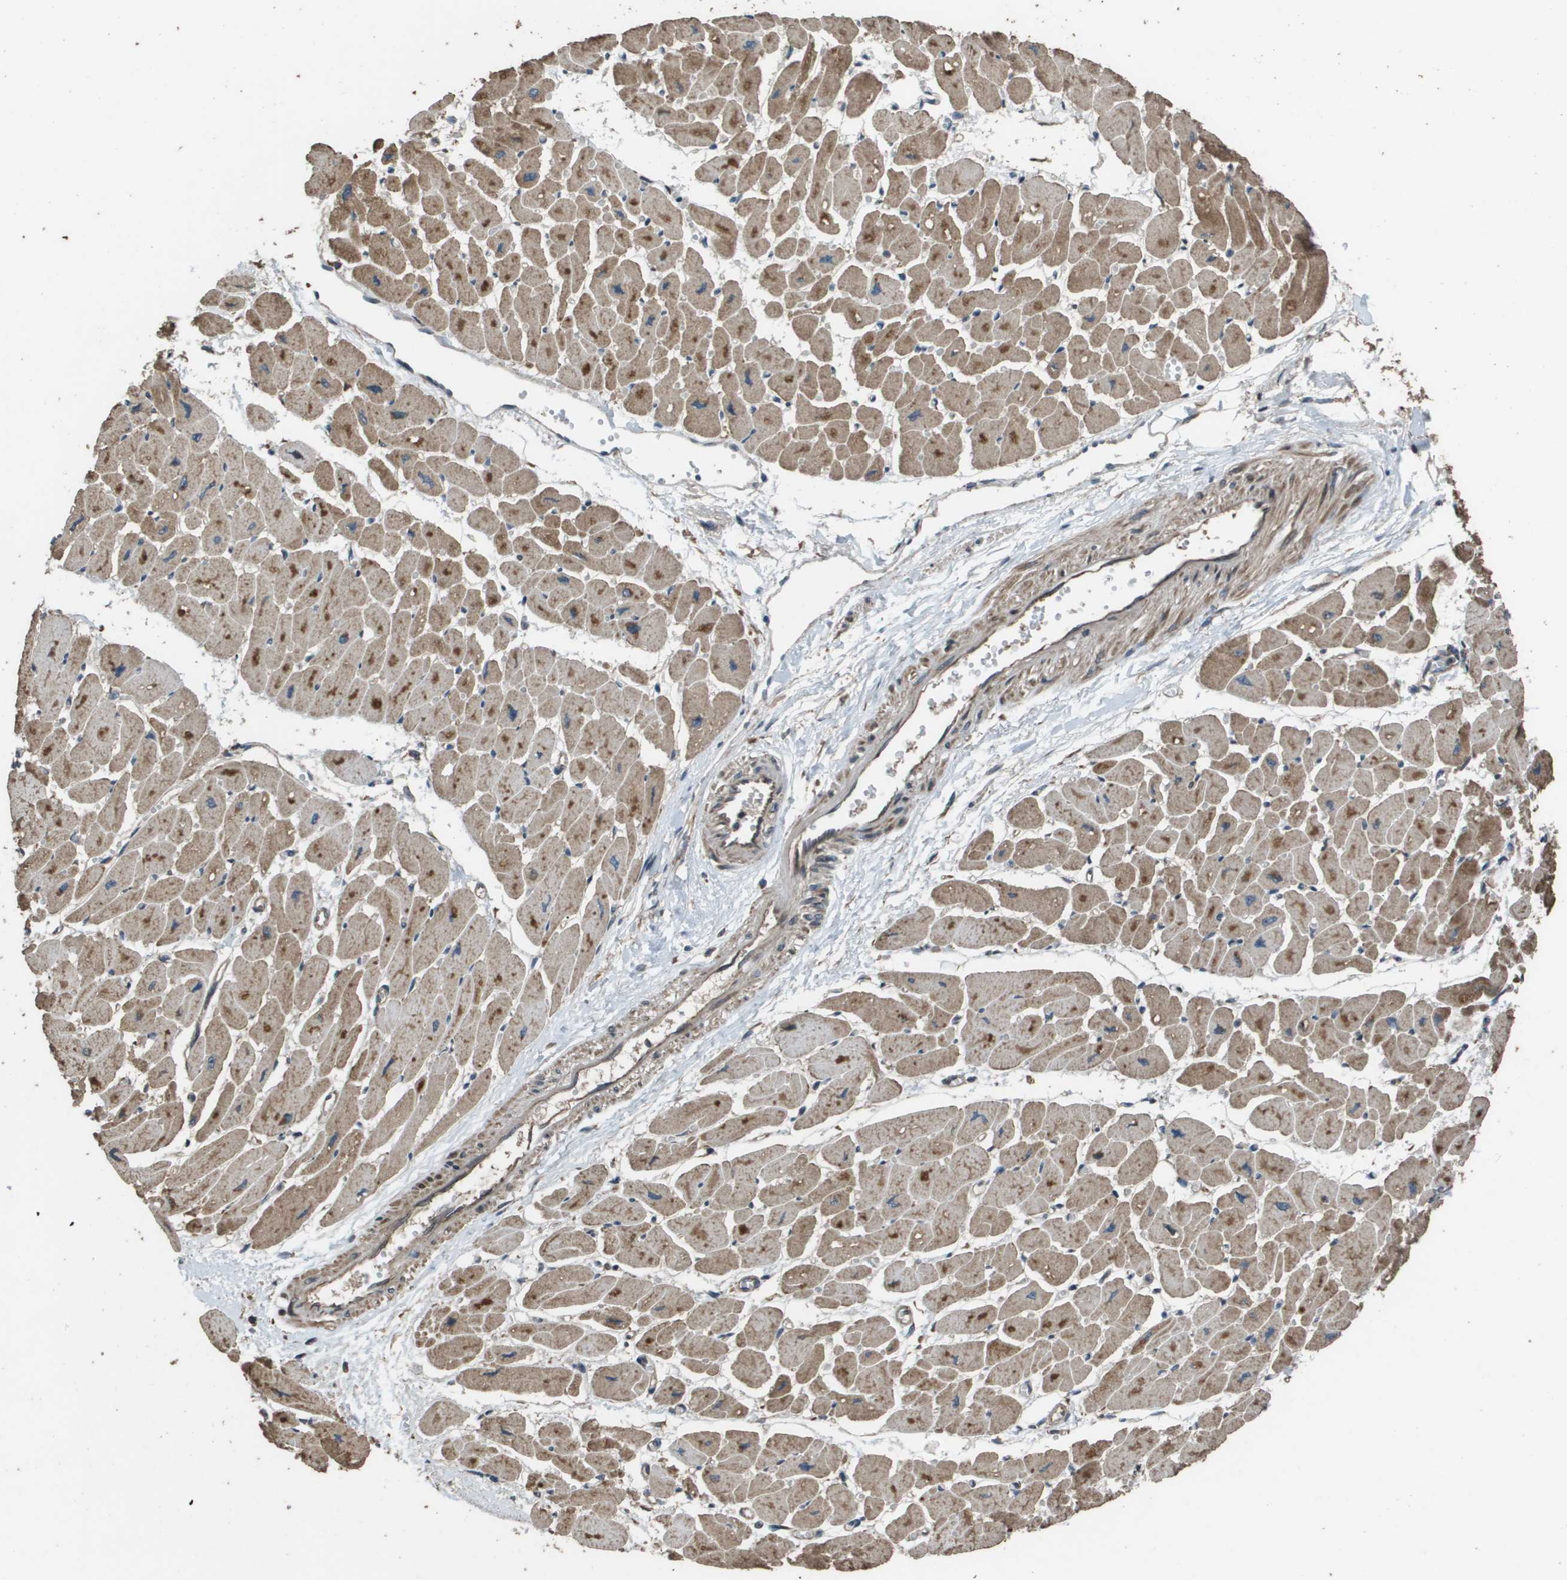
{"staining": {"intensity": "moderate", "quantity": ">75%", "location": "cytoplasmic/membranous,nuclear"}, "tissue": "heart muscle", "cell_type": "Cardiomyocytes", "image_type": "normal", "snomed": [{"axis": "morphology", "description": "Normal tissue, NOS"}, {"axis": "topography", "description": "Heart"}], "caption": "High-power microscopy captured an IHC image of normal heart muscle, revealing moderate cytoplasmic/membranous,nuclear staining in approximately >75% of cardiomyocytes.", "gene": "FIG4", "patient": {"sex": "female", "age": 54}}